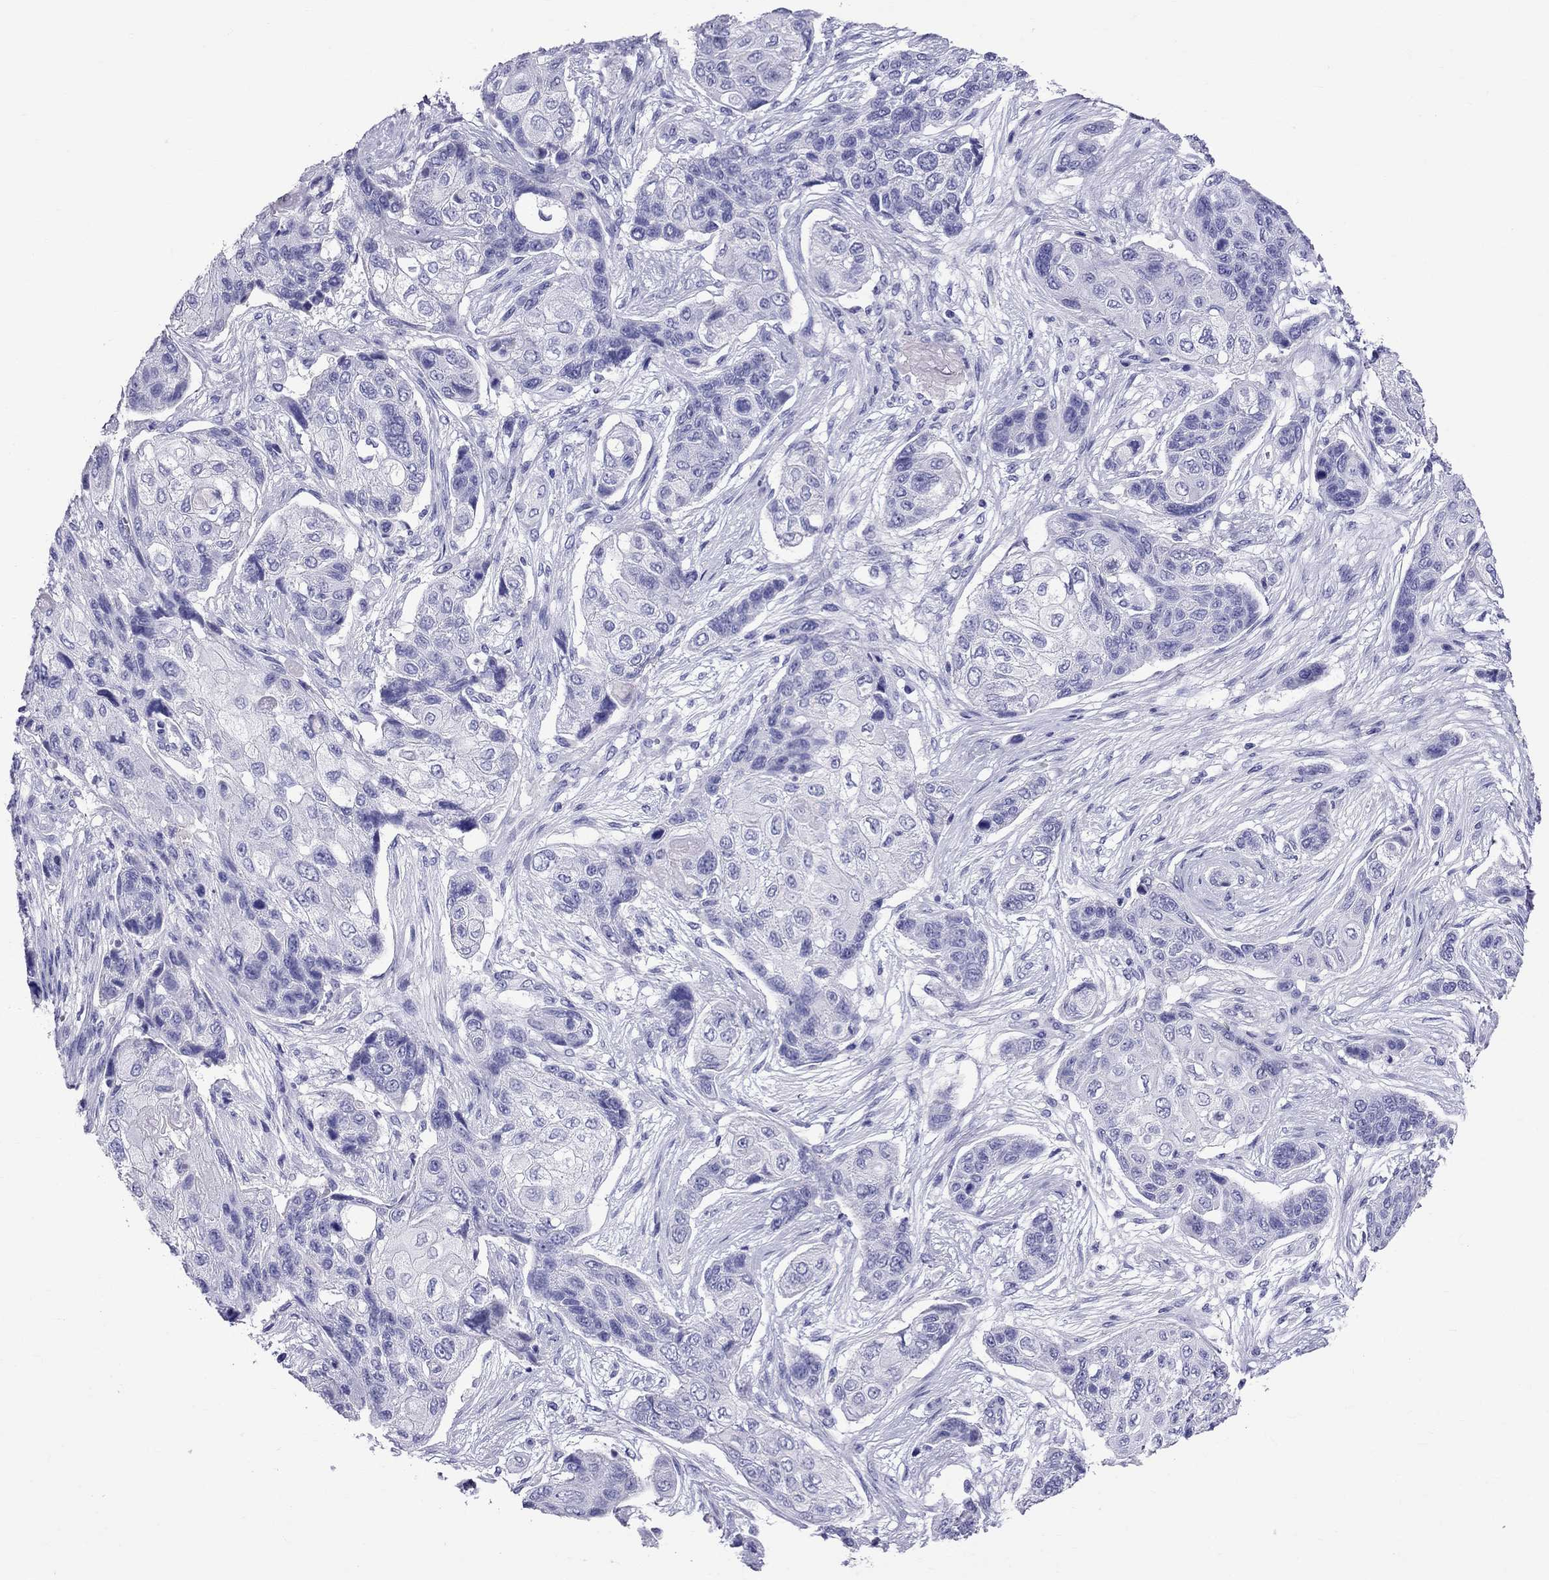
{"staining": {"intensity": "negative", "quantity": "none", "location": "none"}, "tissue": "lung cancer", "cell_type": "Tumor cells", "image_type": "cancer", "snomed": [{"axis": "morphology", "description": "Squamous cell carcinoma, NOS"}, {"axis": "topography", "description": "Lung"}], "caption": "Tumor cells are negative for protein expression in human lung squamous cell carcinoma.", "gene": "SCART1", "patient": {"sex": "male", "age": 69}}